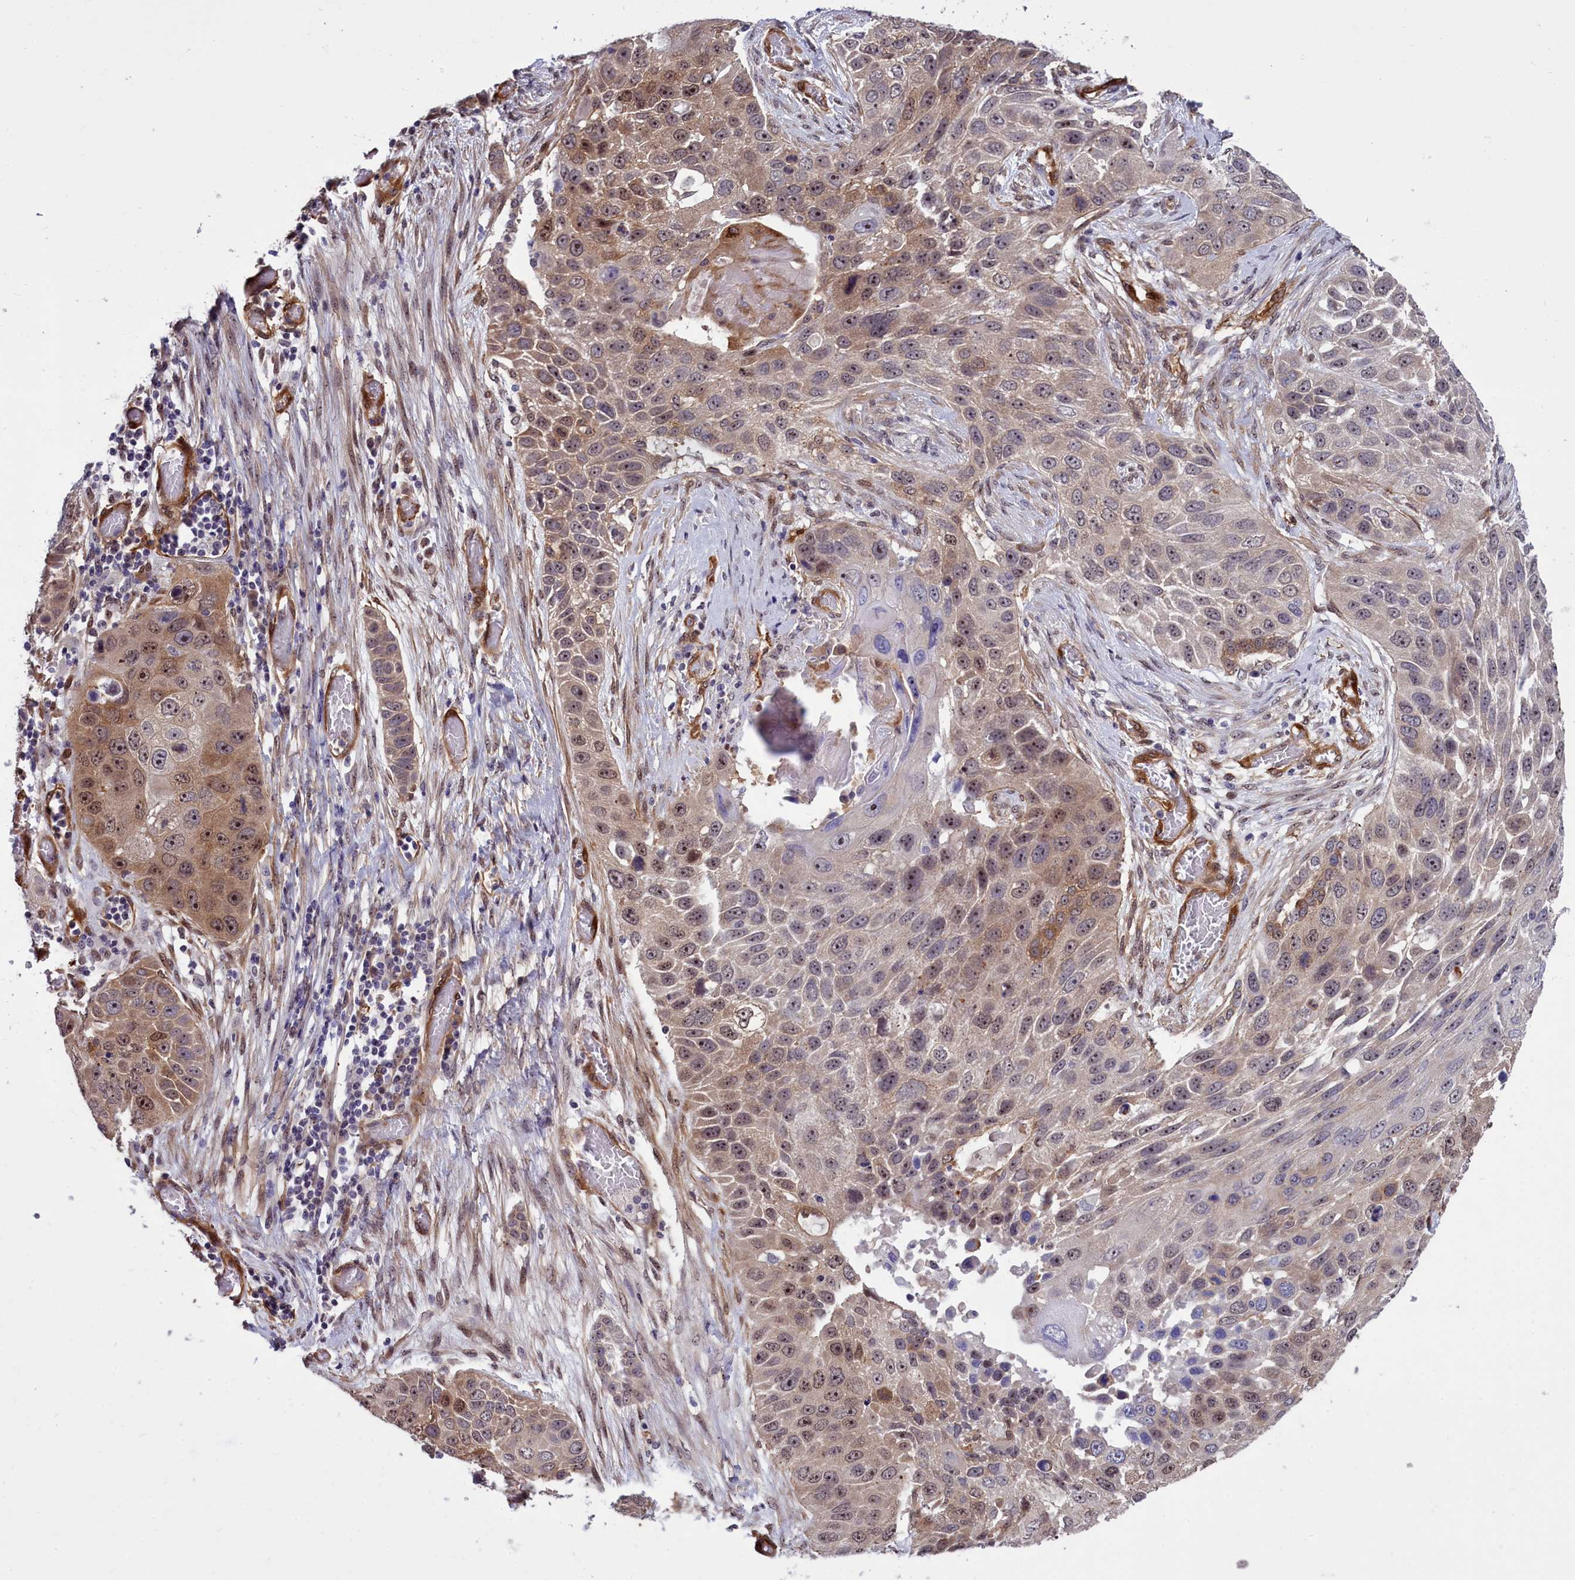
{"staining": {"intensity": "moderate", "quantity": "<25%", "location": "cytoplasmic/membranous,nuclear"}, "tissue": "lung cancer", "cell_type": "Tumor cells", "image_type": "cancer", "snomed": [{"axis": "morphology", "description": "Adenocarcinoma, NOS"}, {"axis": "topography", "description": "Lung"}], "caption": "DAB (3,3'-diaminobenzidine) immunohistochemical staining of human lung cancer exhibits moderate cytoplasmic/membranous and nuclear protein expression in approximately <25% of tumor cells. (Stains: DAB (3,3'-diaminobenzidine) in brown, nuclei in blue, Microscopy: brightfield microscopy at high magnification).", "gene": "BCAR1", "patient": {"sex": "male", "age": 64}}